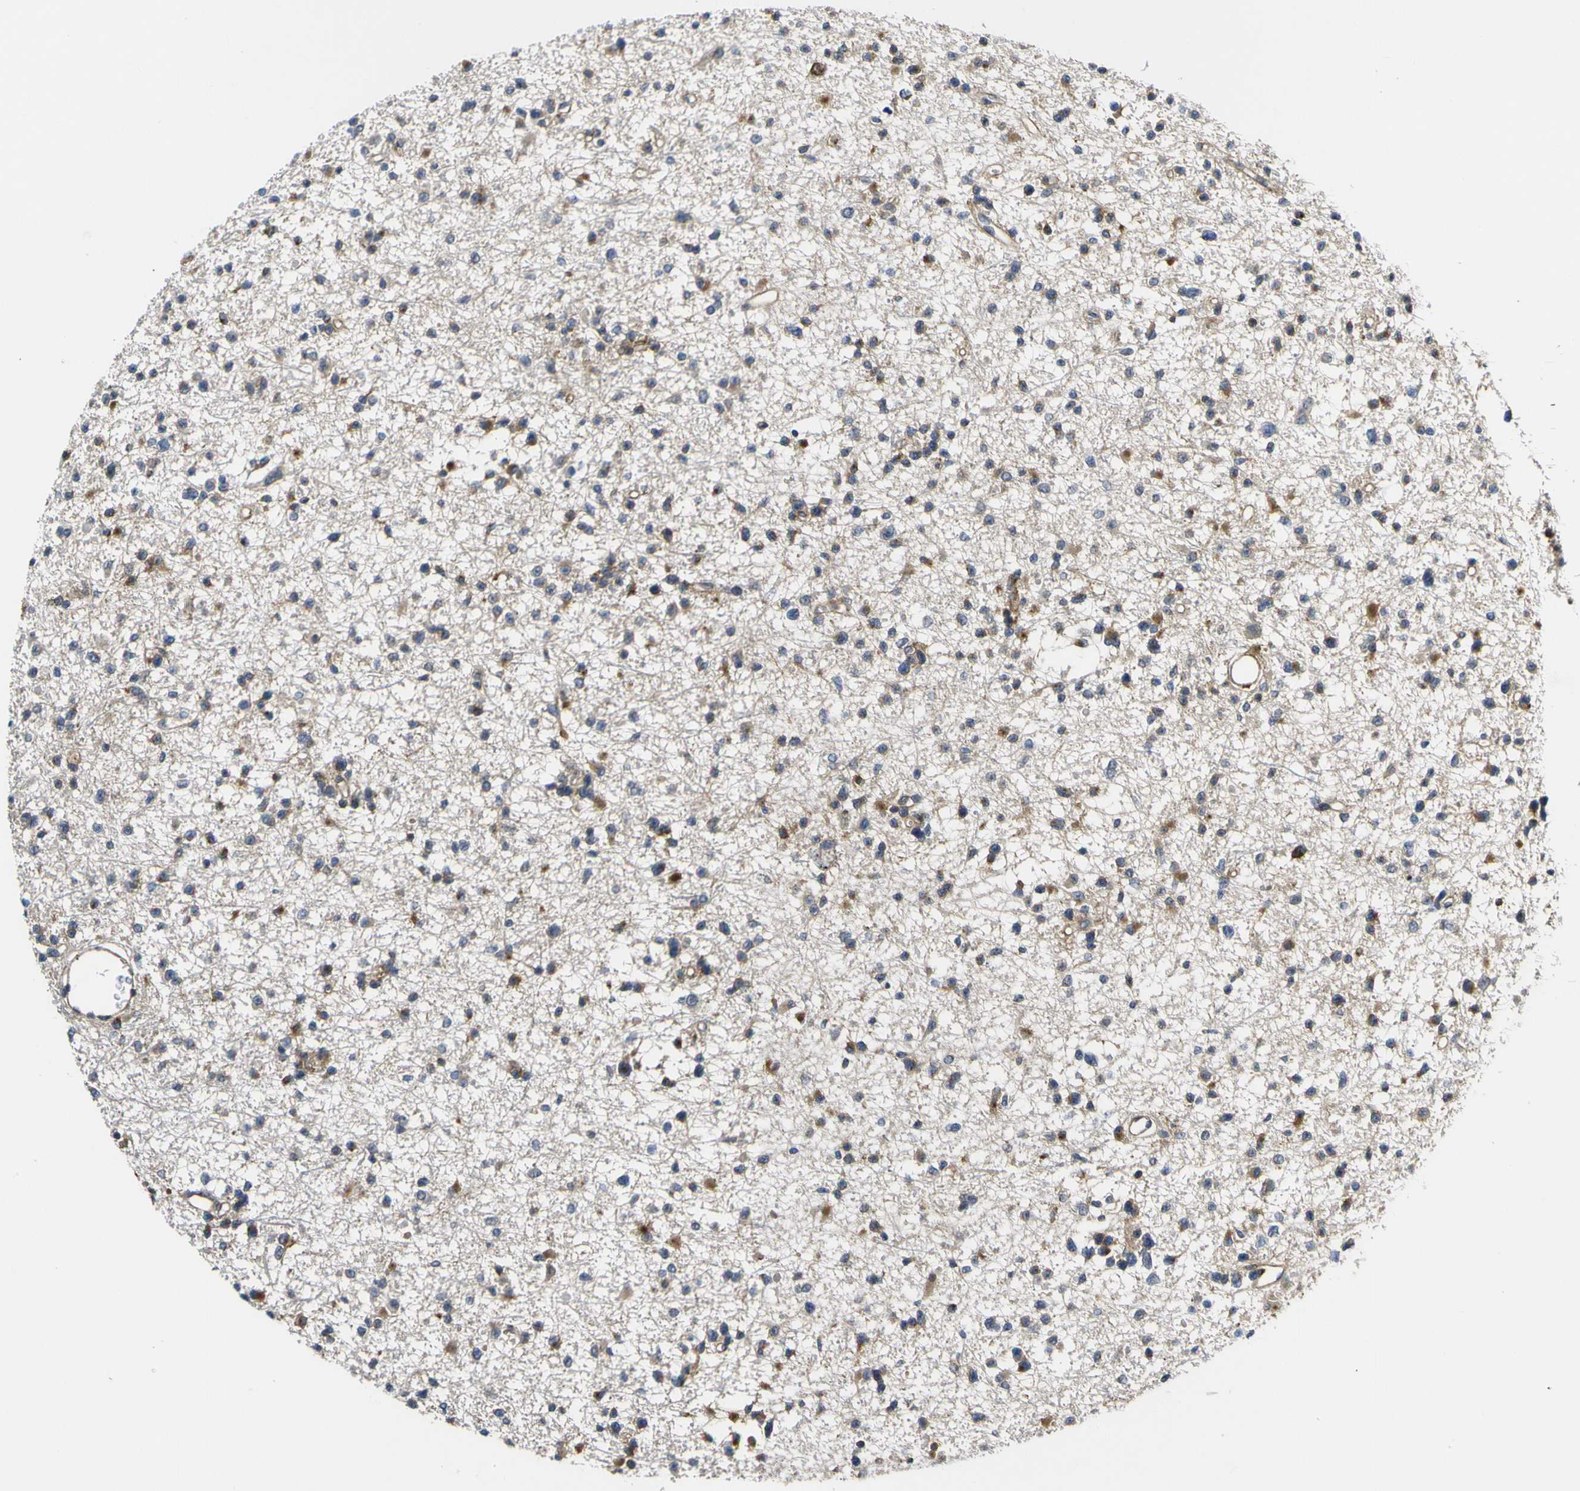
{"staining": {"intensity": "moderate", "quantity": "25%-75%", "location": "cytoplasmic/membranous"}, "tissue": "glioma", "cell_type": "Tumor cells", "image_type": "cancer", "snomed": [{"axis": "morphology", "description": "Glioma, malignant, Low grade"}, {"axis": "topography", "description": "Brain"}], "caption": "There is medium levels of moderate cytoplasmic/membranous positivity in tumor cells of malignant low-grade glioma, as demonstrated by immunohistochemical staining (brown color).", "gene": "ECE1", "patient": {"sex": "female", "age": 22}}